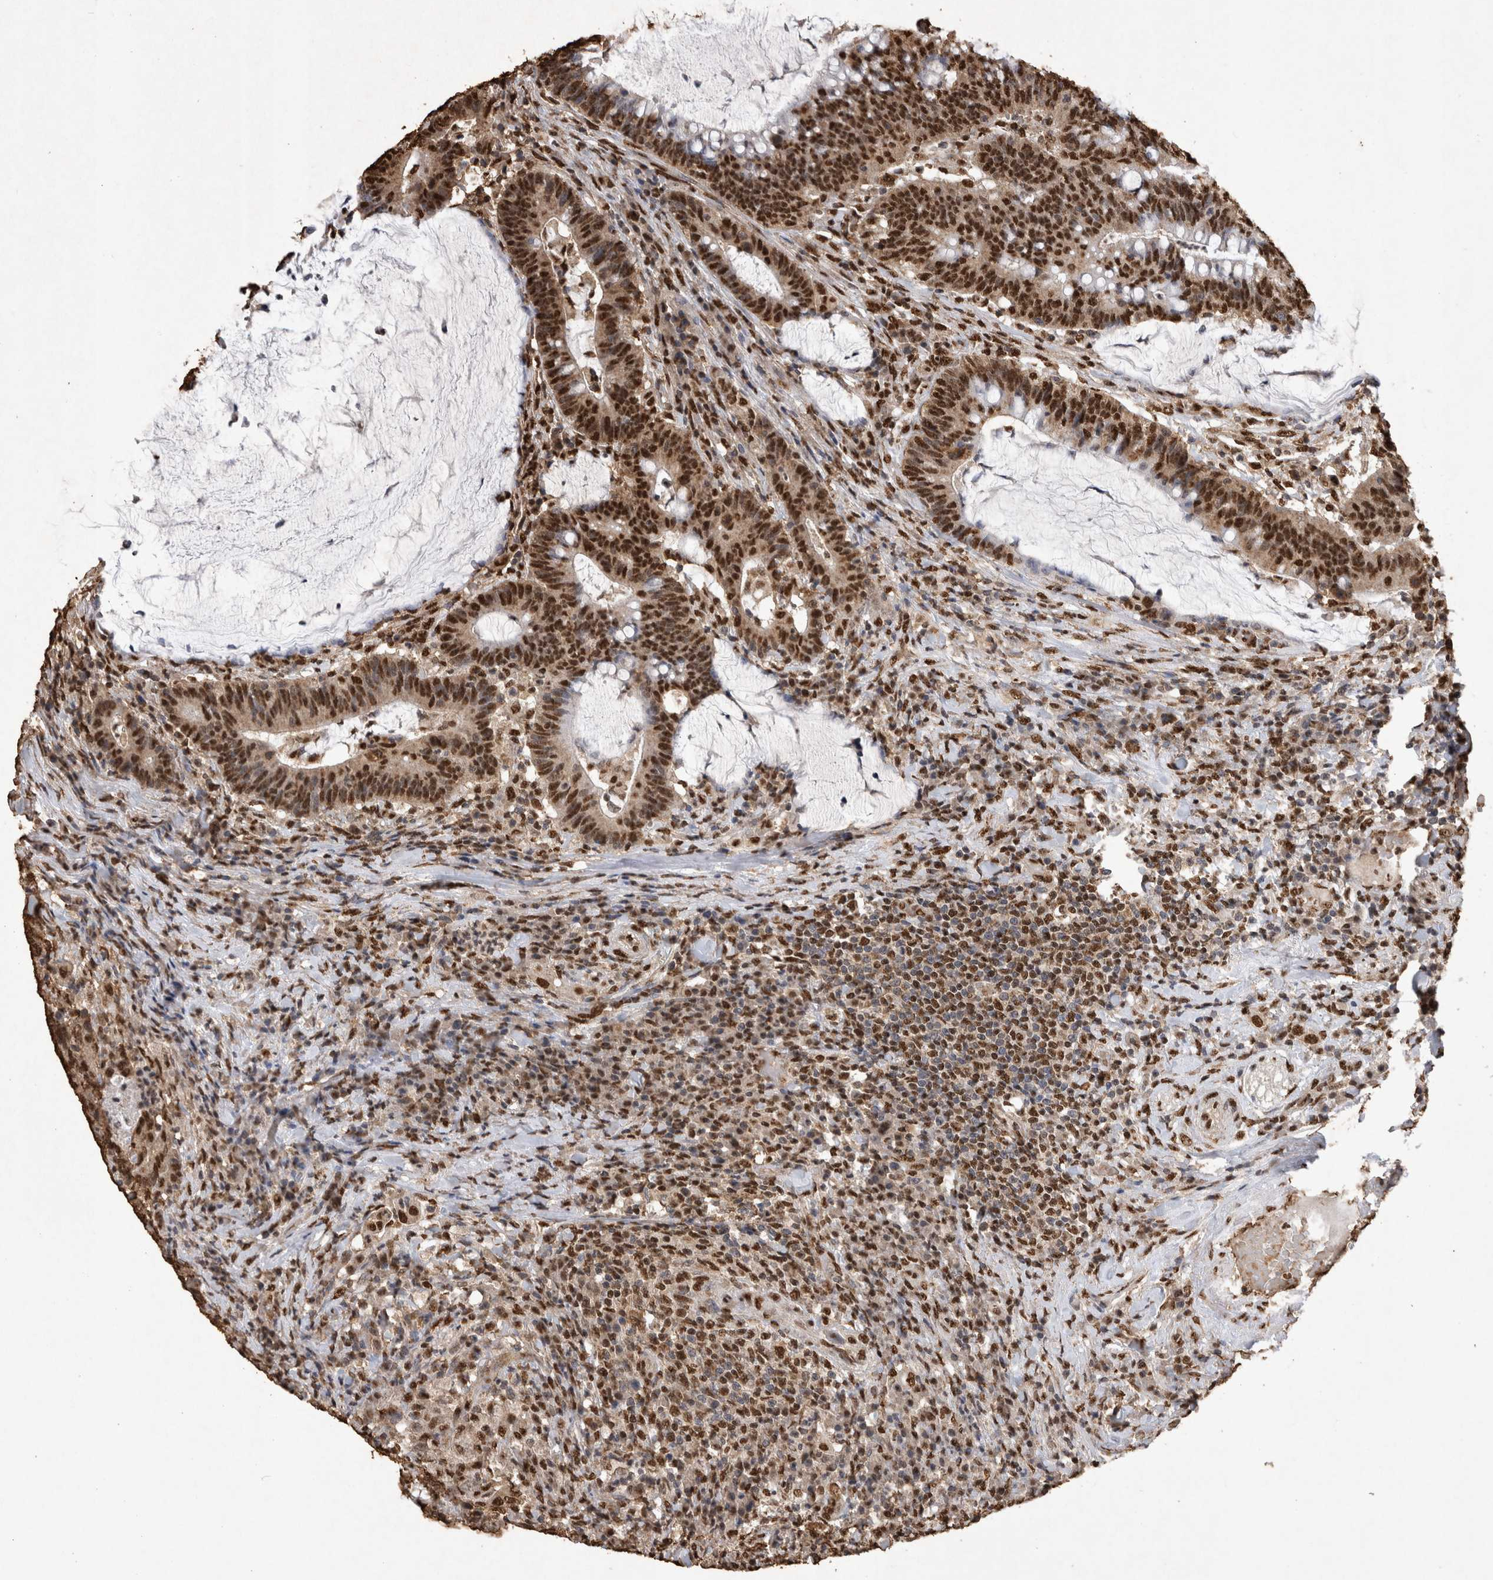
{"staining": {"intensity": "strong", "quantity": "25%-75%", "location": "nuclear"}, "tissue": "colorectal cancer", "cell_type": "Tumor cells", "image_type": "cancer", "snomed": [{"axis": "morphology", "description": "Adenocarcinoma, NOS"}, {"axis": "topography", "description": "Colon"}], "caption": "Approximately 25%-75% of tumor cells in colorectal cancer (adenocarcinoma) demonstrate strong nuclear protein staining as visualized by brown immunohistochemical staining.", "gene": "OAS2", "patient": {"sex": "female", "age": 66}}